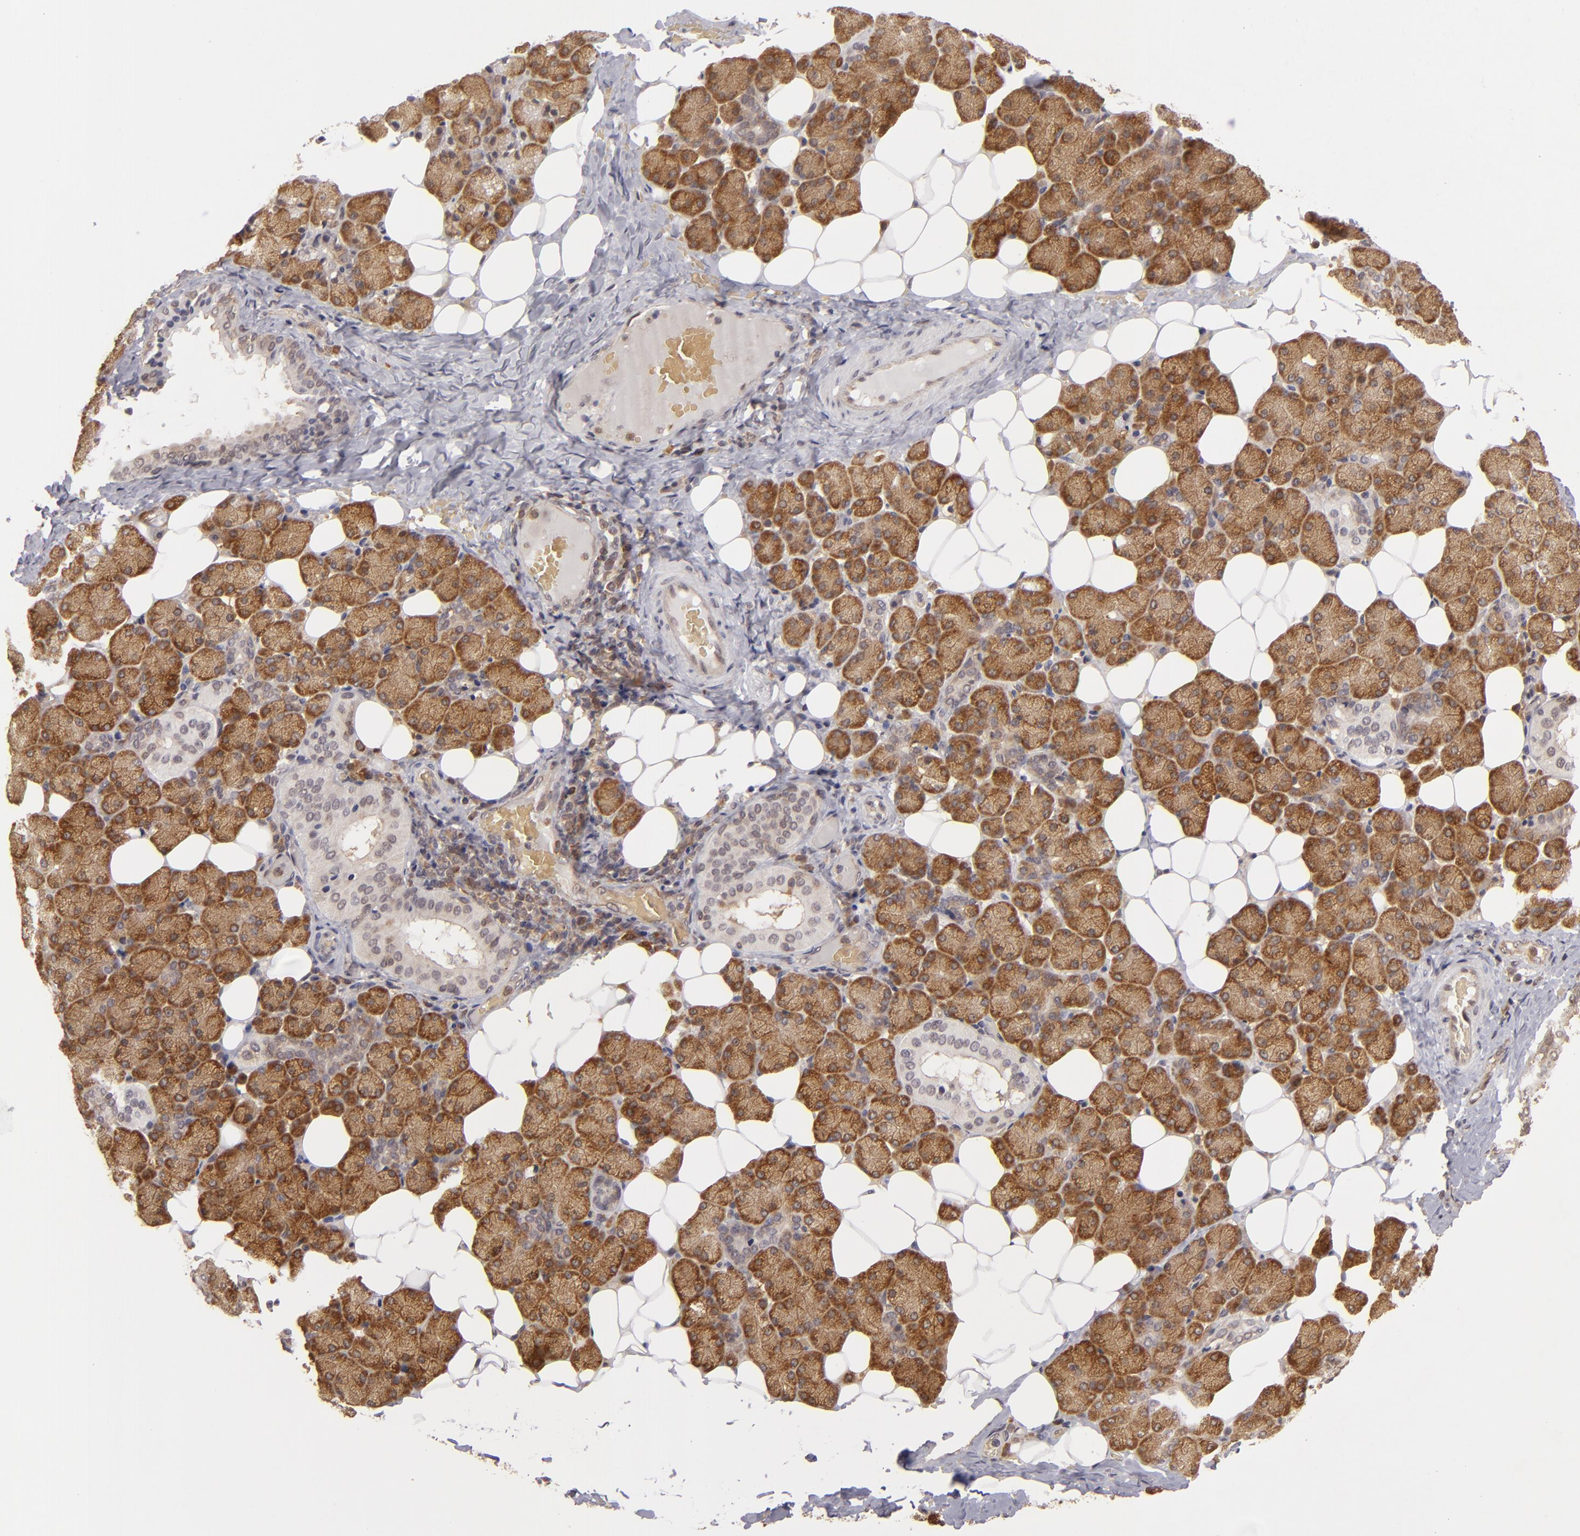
{"staining": {"intensity": "moderate", "quantity": ">75%", "location": "cytoplasmic/membranous"}, "tissue": "salivary gland", "cell_type": "Glandular cells", "image_type": "normal", "snomed": [{"axis": "morphology", "description": "Normal tissue, NOS"}, {"axis": "topography", "description": "Lymph node"}, {"axis": "topography", "description": "Salivary gland"}], "caption": "Normal salivary gland was stained to show a protein in brown. There is medium levels of moderate cytoplasmic/membranous expression in approximately >75% of glandular cells.", "gene": "MAPK3", "patient": {"sex": "male", "age": 8}}